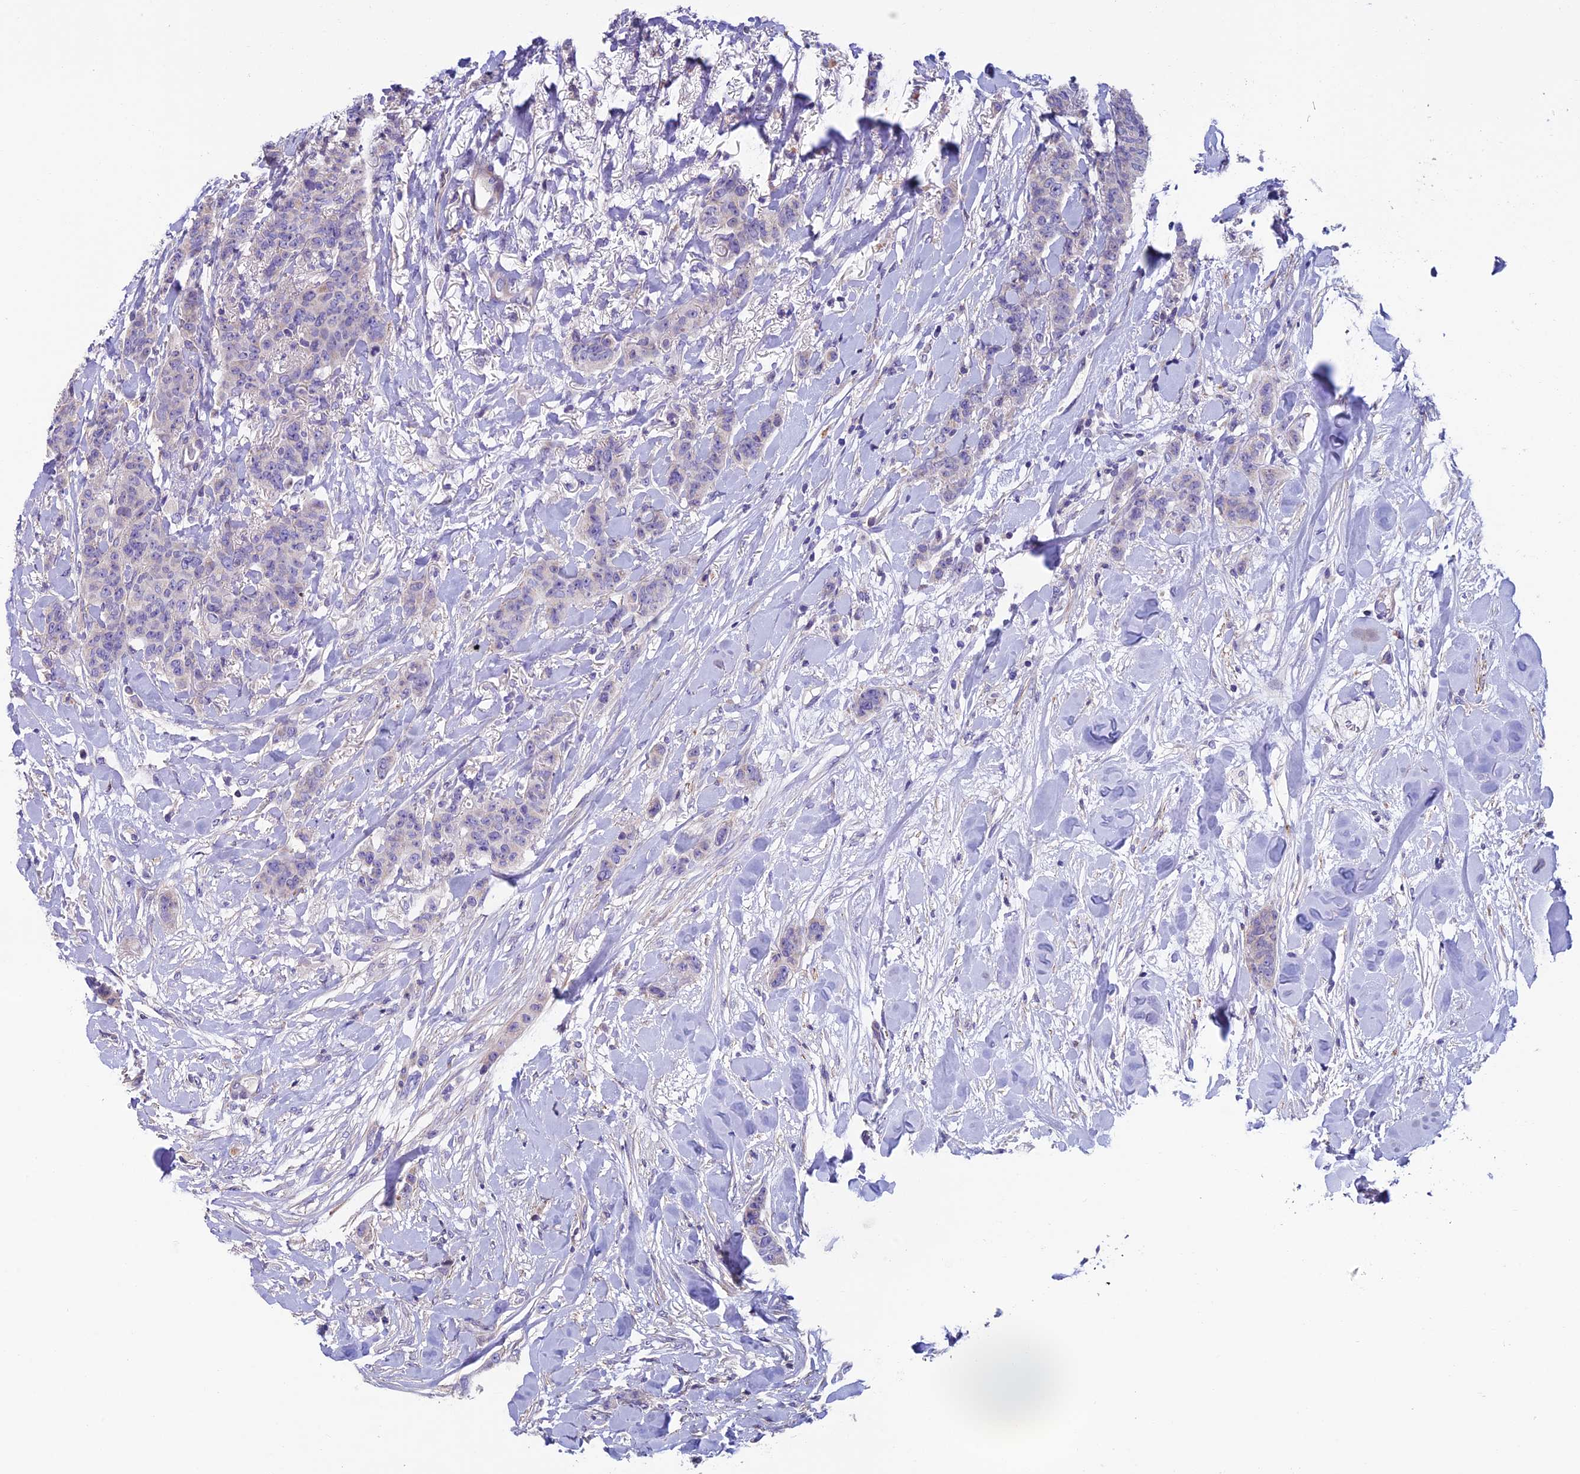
{"staining": {"intensity": "negative", "quantity": "none", "location": "none"}, "tissue": "breast cancer", "cell_type": "Tumor cells", "image_type": "cancer", "snomed": [{"axis": "morphology", "description": "Duct carcinoma"}, {"axis": "topography", "description": "Breast"}], "caption": "Tumor cells show no significant protein expression in breast cancer (intraductal carcinoma). (Stains: DAB (3,3'-diaminobenzidine) IHC with hematoxylin counter stain, Microscopy: brightfield microscopy at high magnification).", "gene": "FAM178B", "patient": {"sex": "female", "age": 40}}